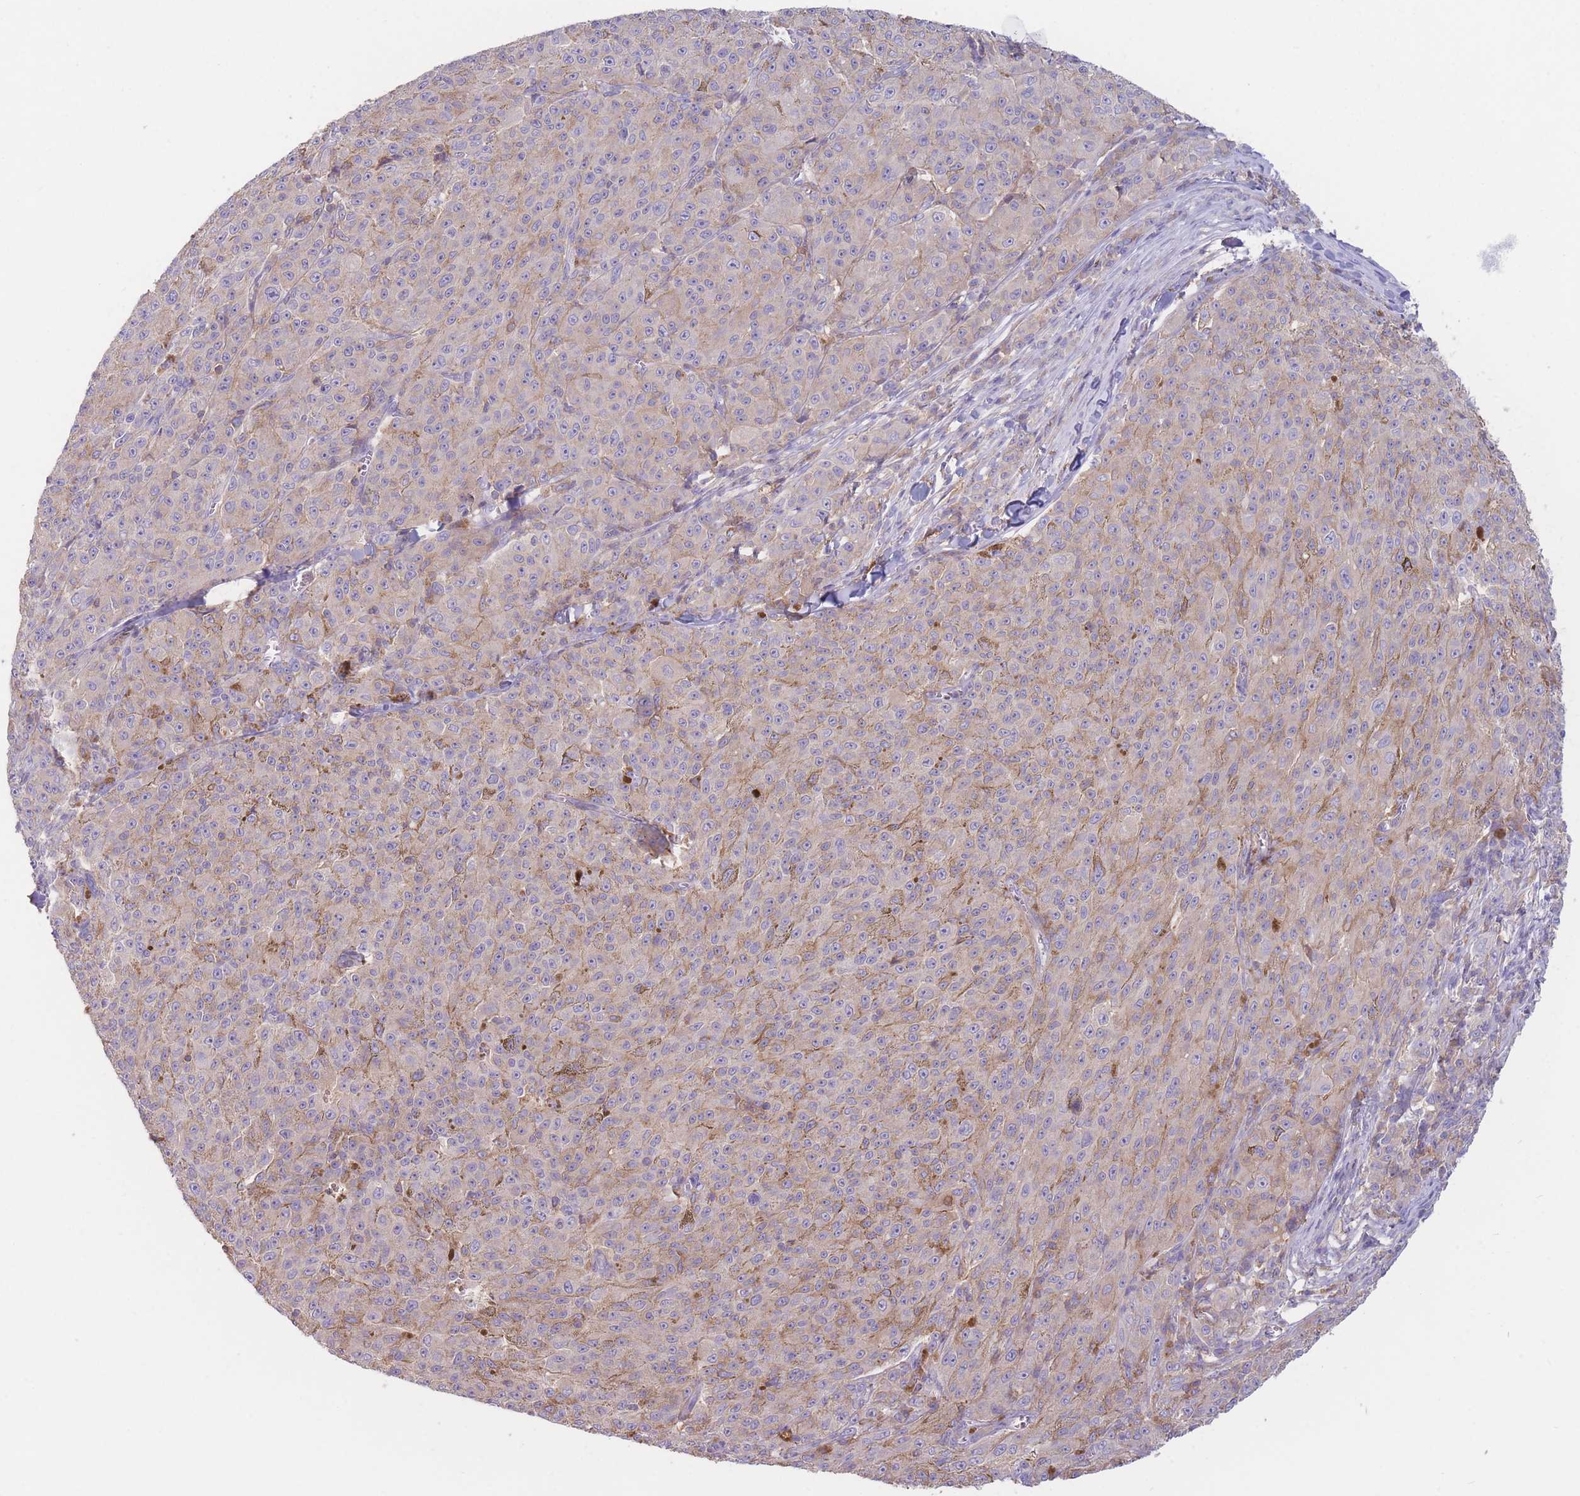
{"staining": {"intensity": "weak", "quantity": "25%-75%", "location": "cytoplasmic/membranous"}, "tissue": "melanoma", "cell_type": "Tumor cells", "image_type": "cancer", "snomed": [{"axis": "morphology", "description": "Malignant melanoma, NOS"}, {"axis": "topography", "description": "Skin"}], "caption": "An immunohistochemistry micrograph of tumor tissue is shown. Protein staining in brown highlights weak cytoplasmic/membranous positivity in malignant melanoma within tumor cells.", "gene": "ST3GAL4", "patient": {"sex": "female", "age": 52}}